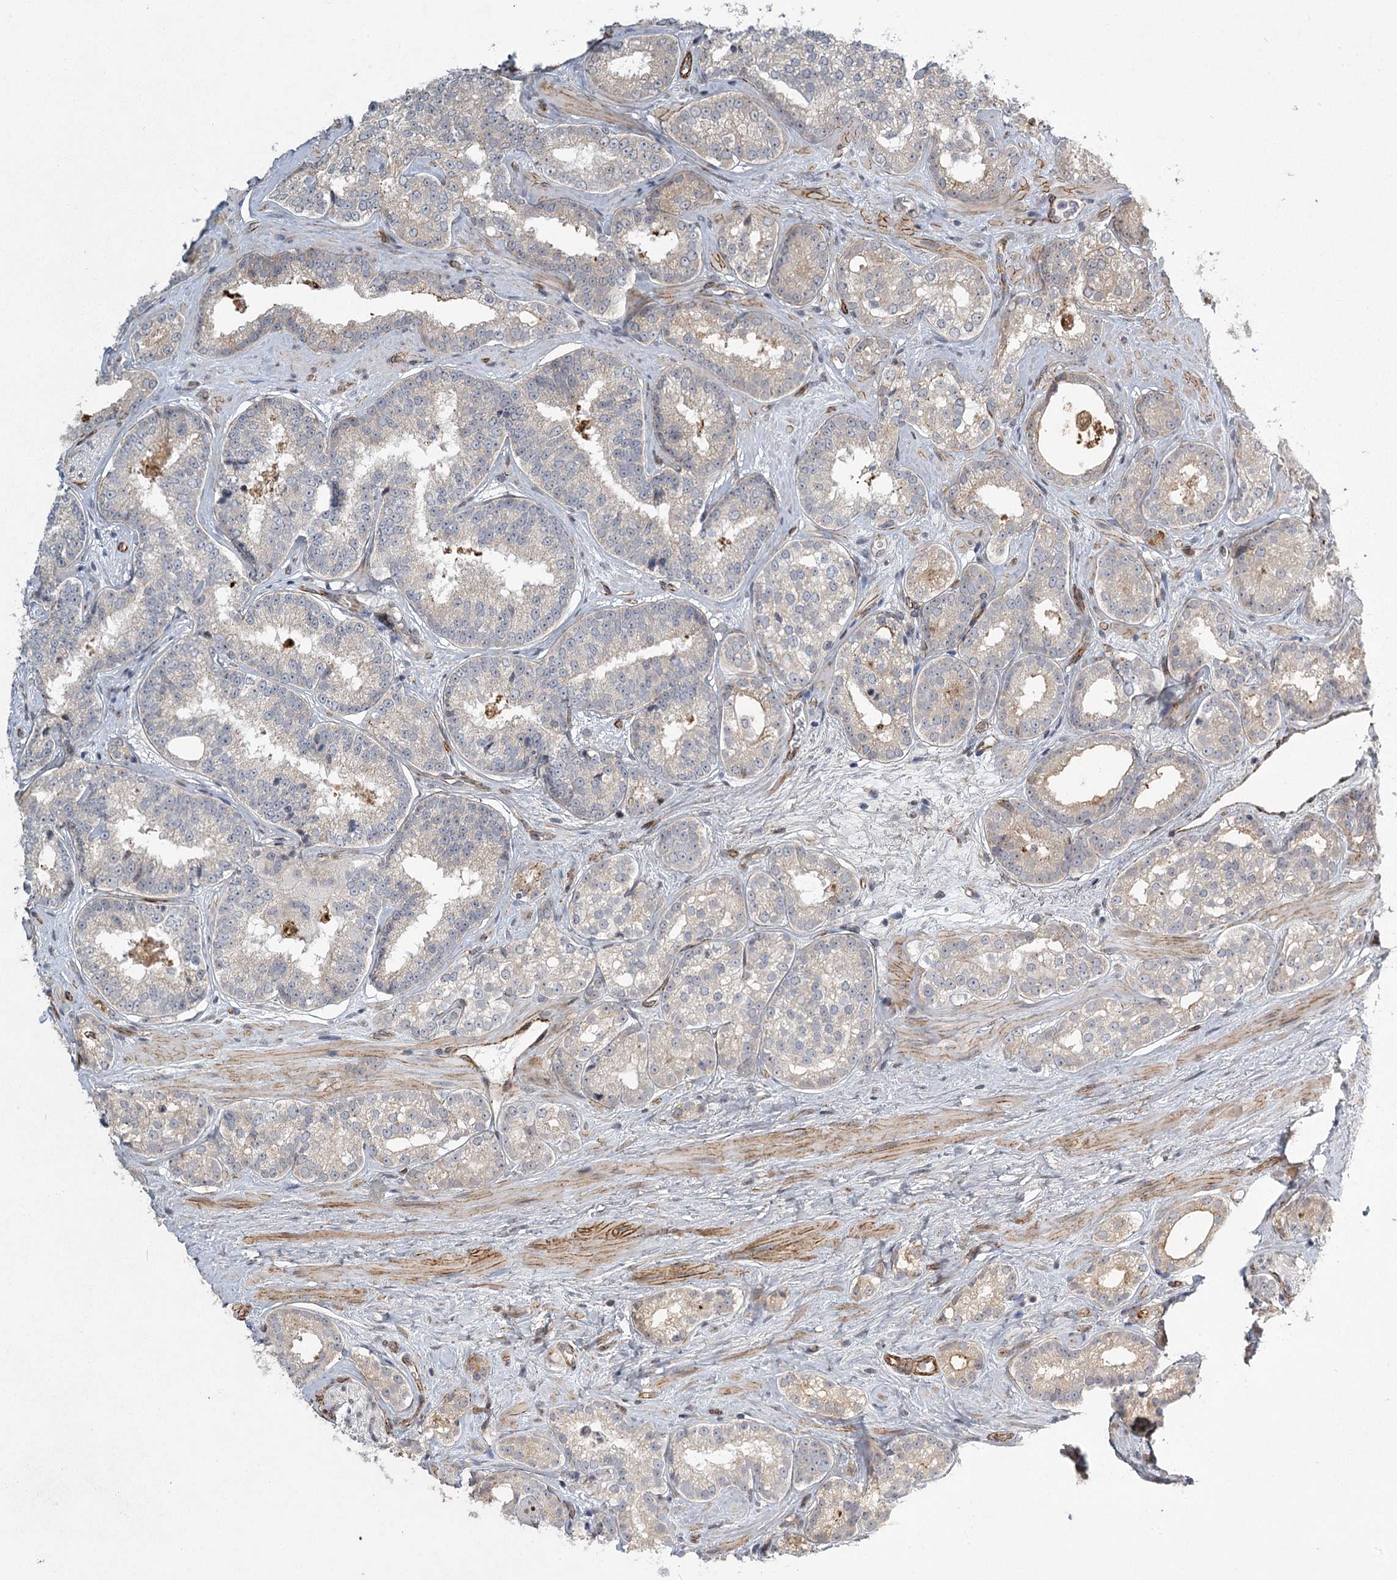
{"staining": {"intensity": "weak", "quantity": "<25%", "location": "cytoplasmic/membranous"}, "tissue": "prostate cancer", "cell_type": "Tumor cells", "image_type": "cancer", "snomed": [{"axis": "morphology", "description": "Normal tissue, NOS"}, {"axis": "morphology", "description": "Adenocarcinoma, High grade"}, {"axis": "topography", "description": "Prostate"}], "caption": "A micrograph of human high-grade adenocarcinoma (prostate) is negative for staining in tumor cells. Brightfield microscopy of immunohistochemistry (IHC) stained with DAB (3,3'-diaminobenzidine) (brown) and hematoxylin (blue), captured at high magnification.", "gene": "MEPE", "patient": {"sex": "male", "age": 83}}